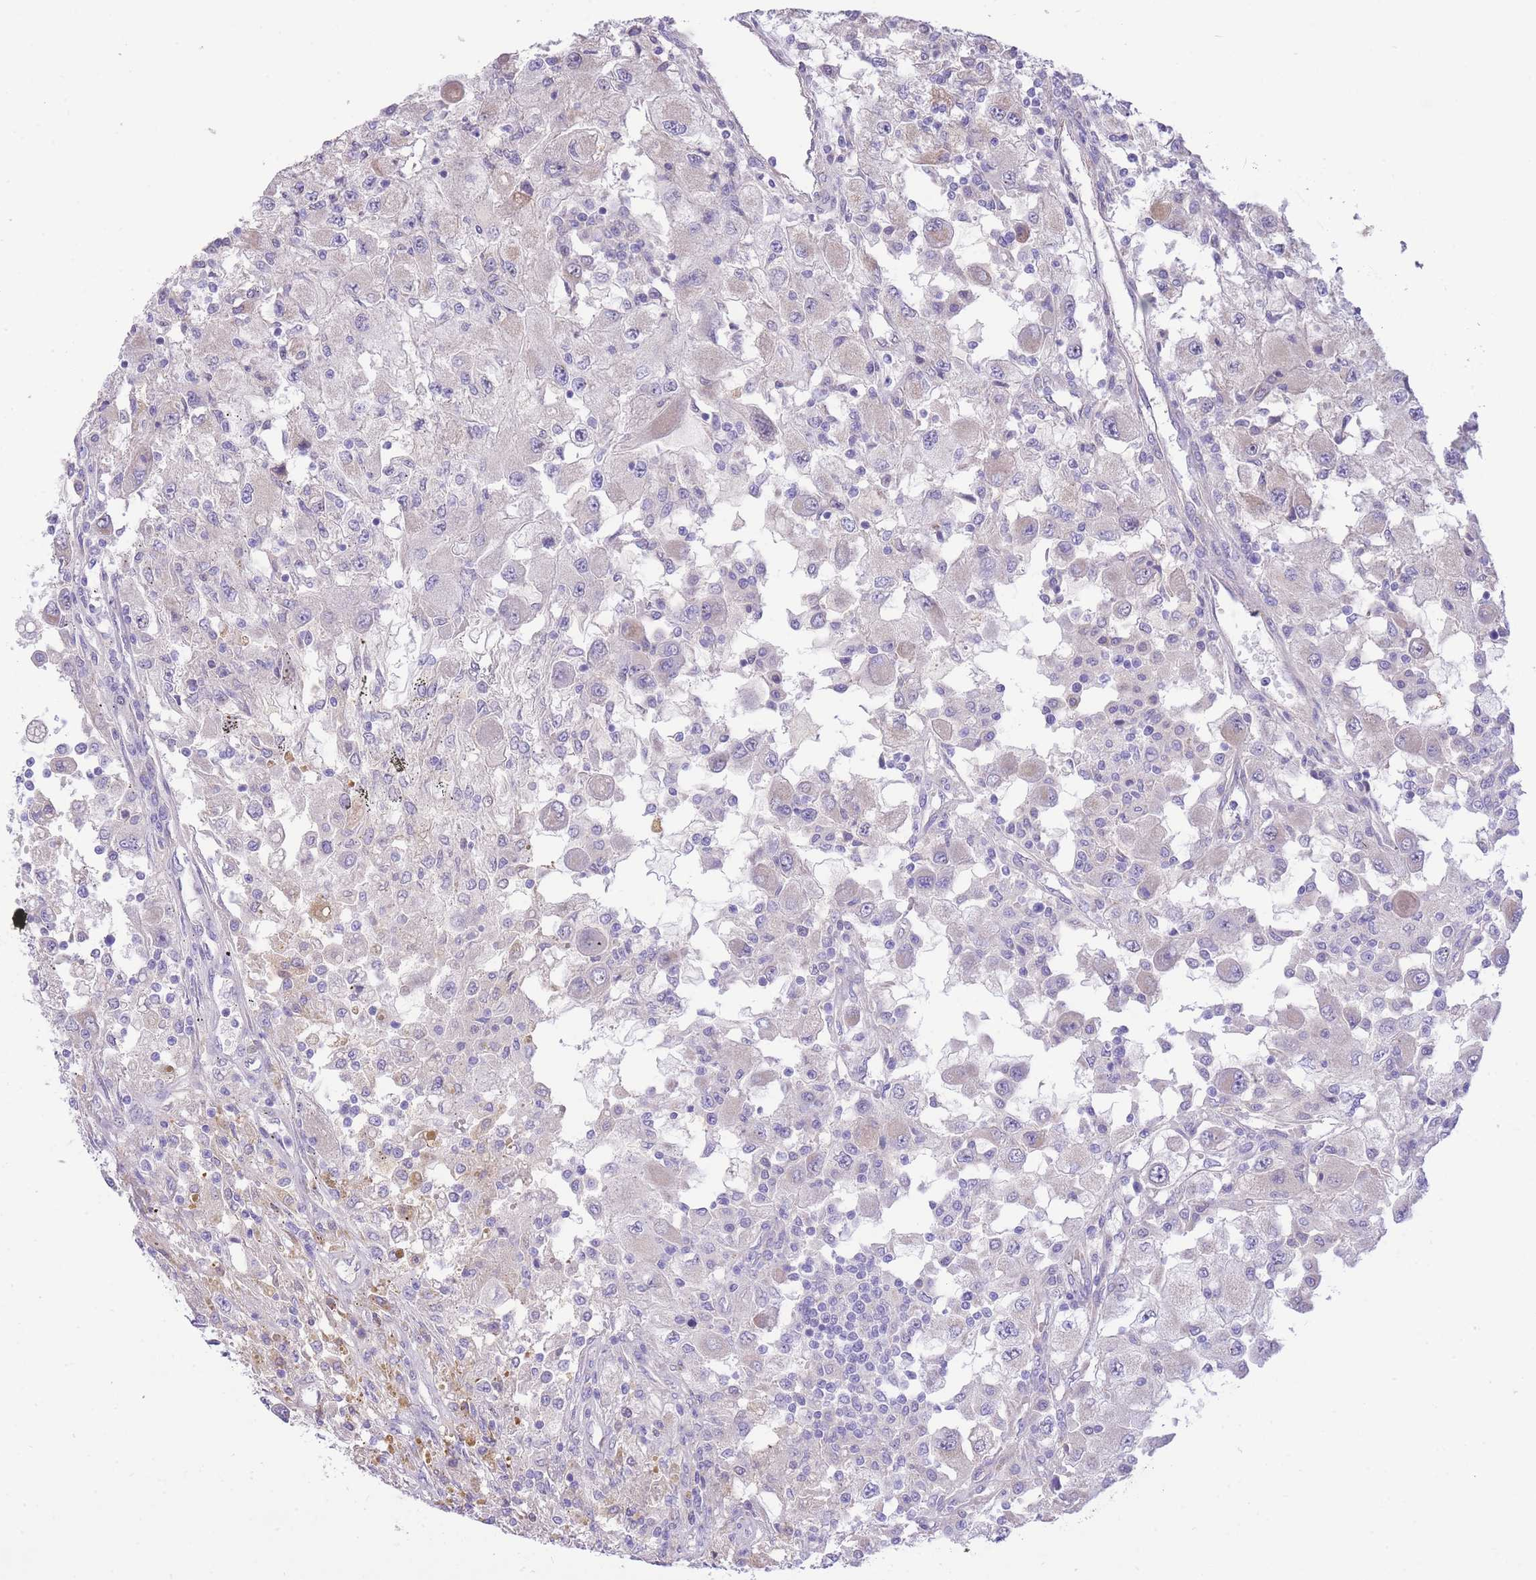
{"staining": {"intensity": "negative", "quantity": "none", "location": "none"}, "tissue": "renal cancer", "cell_type": "Tumor cells", "image_type": "cancer", "snomed": [{"axis": "morphology", "description": "Adenocarcinoma, NOS"}, {"axis": "topography", "description": "Kidney"}], "caption": "The photomicrograph shows no staining of tumor cells in renal cancer (adenocarcinoma). (DAB immunohistochemistry, high magnification).", "gene": "PGM1", "patient": {"sex": "female", "age": 67}}